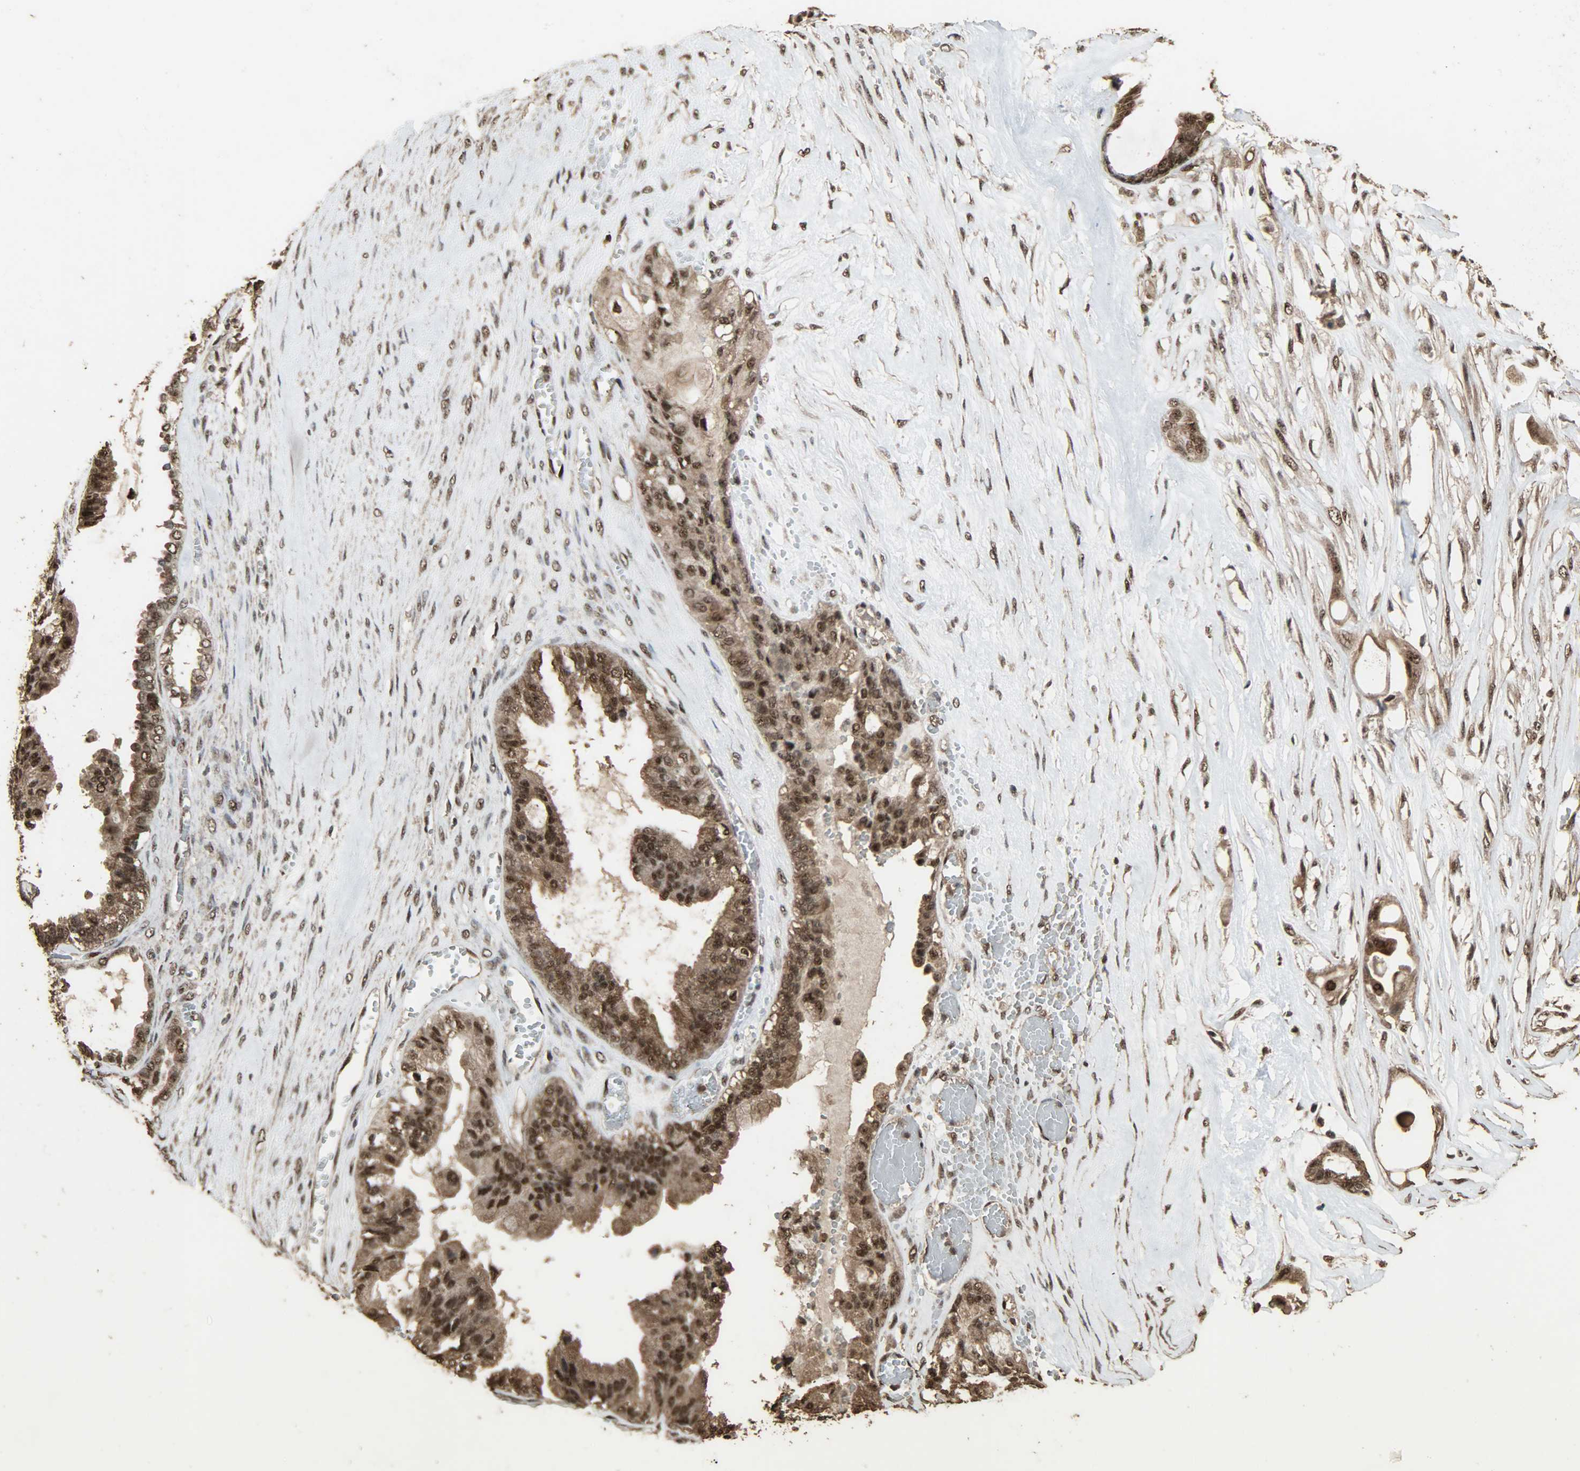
{"staining": {"intensity": "strong", "quantity": ">75%", "location": "cytoplasmic/membranous,nuclear"}, "tissue": "ovarian cancer", "cell_type": "Tumor cells", "image_type": "cancer", "snomed": [{"axis": "morphology", "description": "Carcinoma, NOS"}, {"axis": "morphology", "description": "Carcinoma, endometroid"}, {"axis": "topography", "description": "Ovary"}], "caption": "Tumor cells demonstrate high levels of strong cytoplasmic/membranous and nuclear positivity in about >75% of cells in ovarian cancer (carcinoma).", "gene": "CCNT2", "patient": {"sex": "female", "age": 50}}